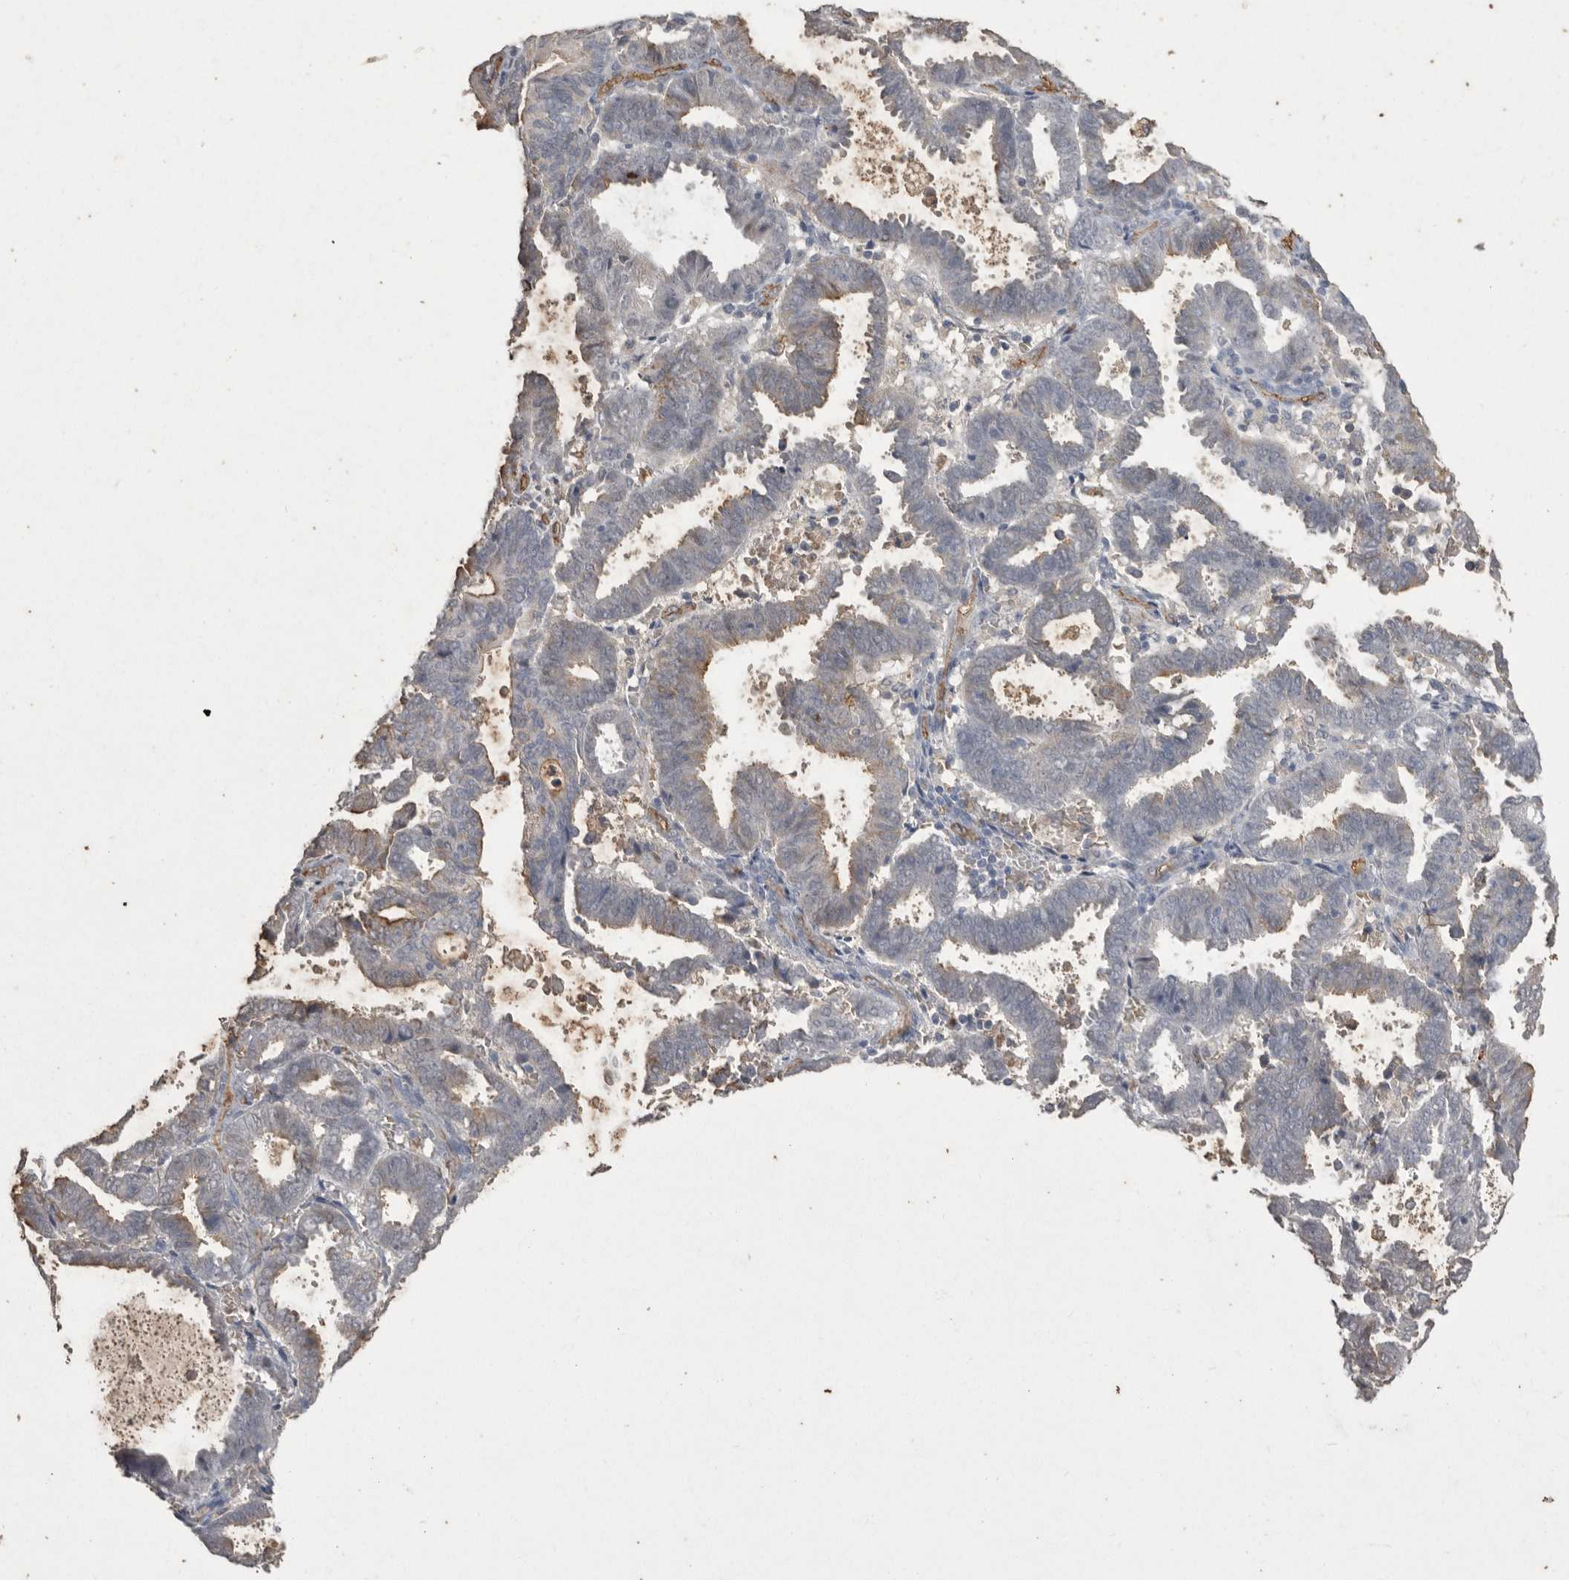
{"staining": {"intensity": "weak", "quantity": "<25%", "location": "cytoplasmic/membranous"}, "tissue": "endometrial cancer", "cell_type": "Tumor cells", "image_type": "cancer", "snomed": [{"axis": "morphology", "description": "Adenocarcinoma, NOS"}, {"axis": "topography", "description": "Uterus"}], "caption": "Immunohistochemical staining of adenocarcinoma (endometrial) shows no significant staining in tumor cells.", "gene": "IL27", "patient": {"sex": "female", "age": 83}}